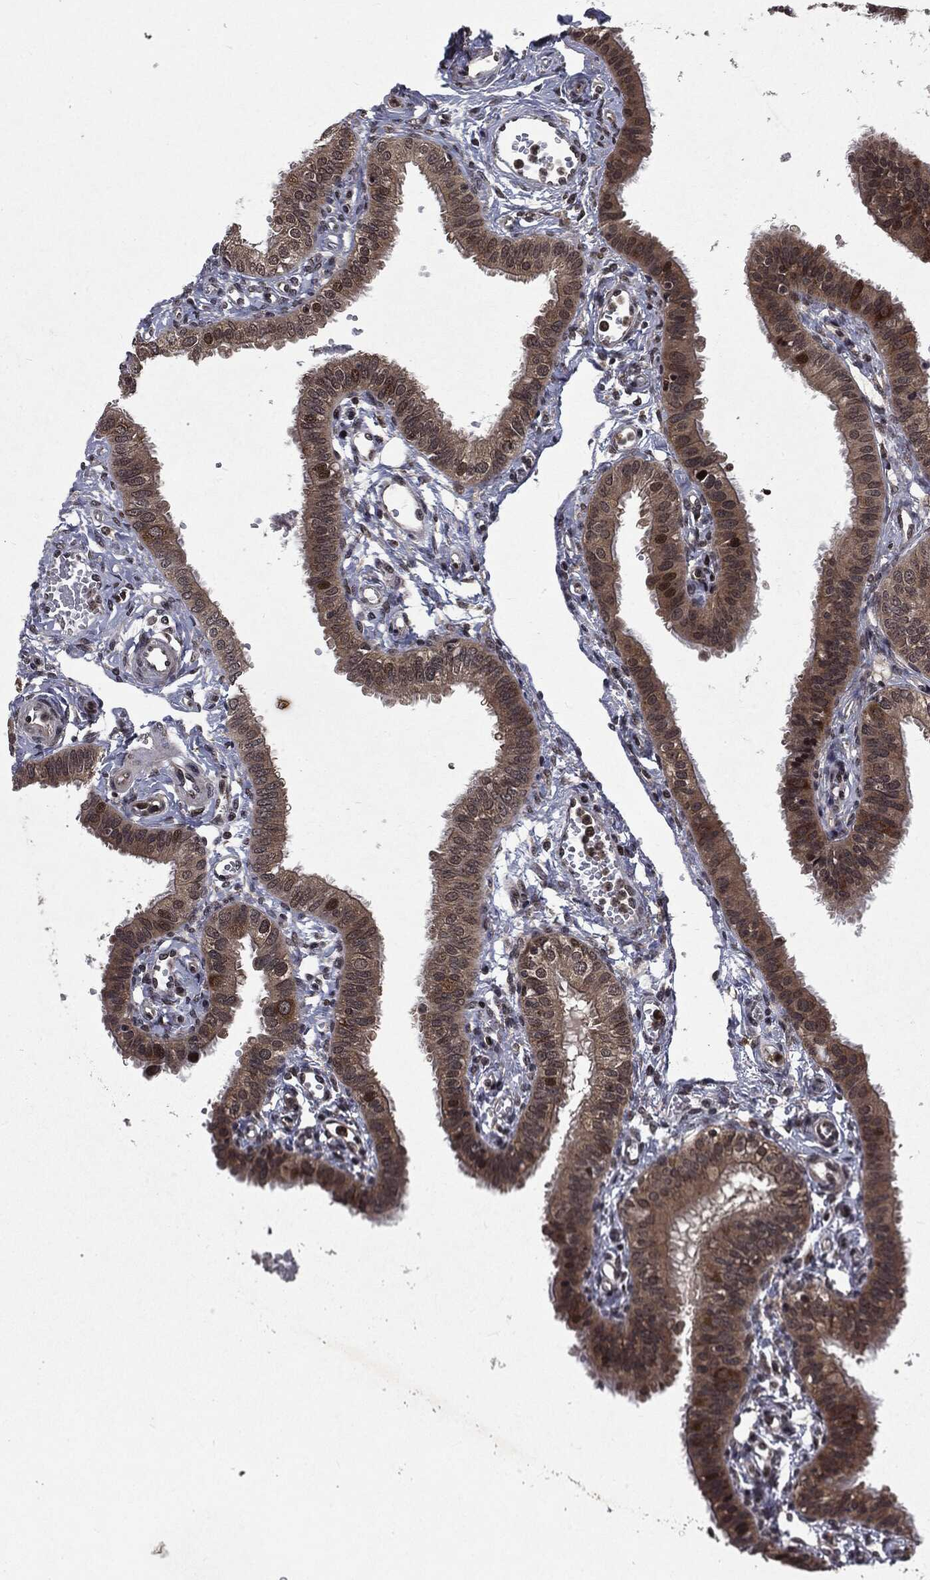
{"staining": {"intensity": "strong", "quantity": "25%-75%", "location": "cytoplasmic/membranous,nuclear"}, "tissue": "fallopian tube", "cell_type": "Glandular cells", "image_type": "normal", "snomed": [{"axis": "morphology", "description": "Normal tissue, NOS"}, {"axis": "topography", "description": "Fallopian tube"}, {"axis": "topography", "description": "Ovary"}], "caption": "Protein analysis of normal fallopian tube exhibits strong cytoplasmic/membranous,nuclear positivity in about 25%-75% of glandular cells.", "gene": "STAU2", "patient": {"sex": "female", "age": 49}}